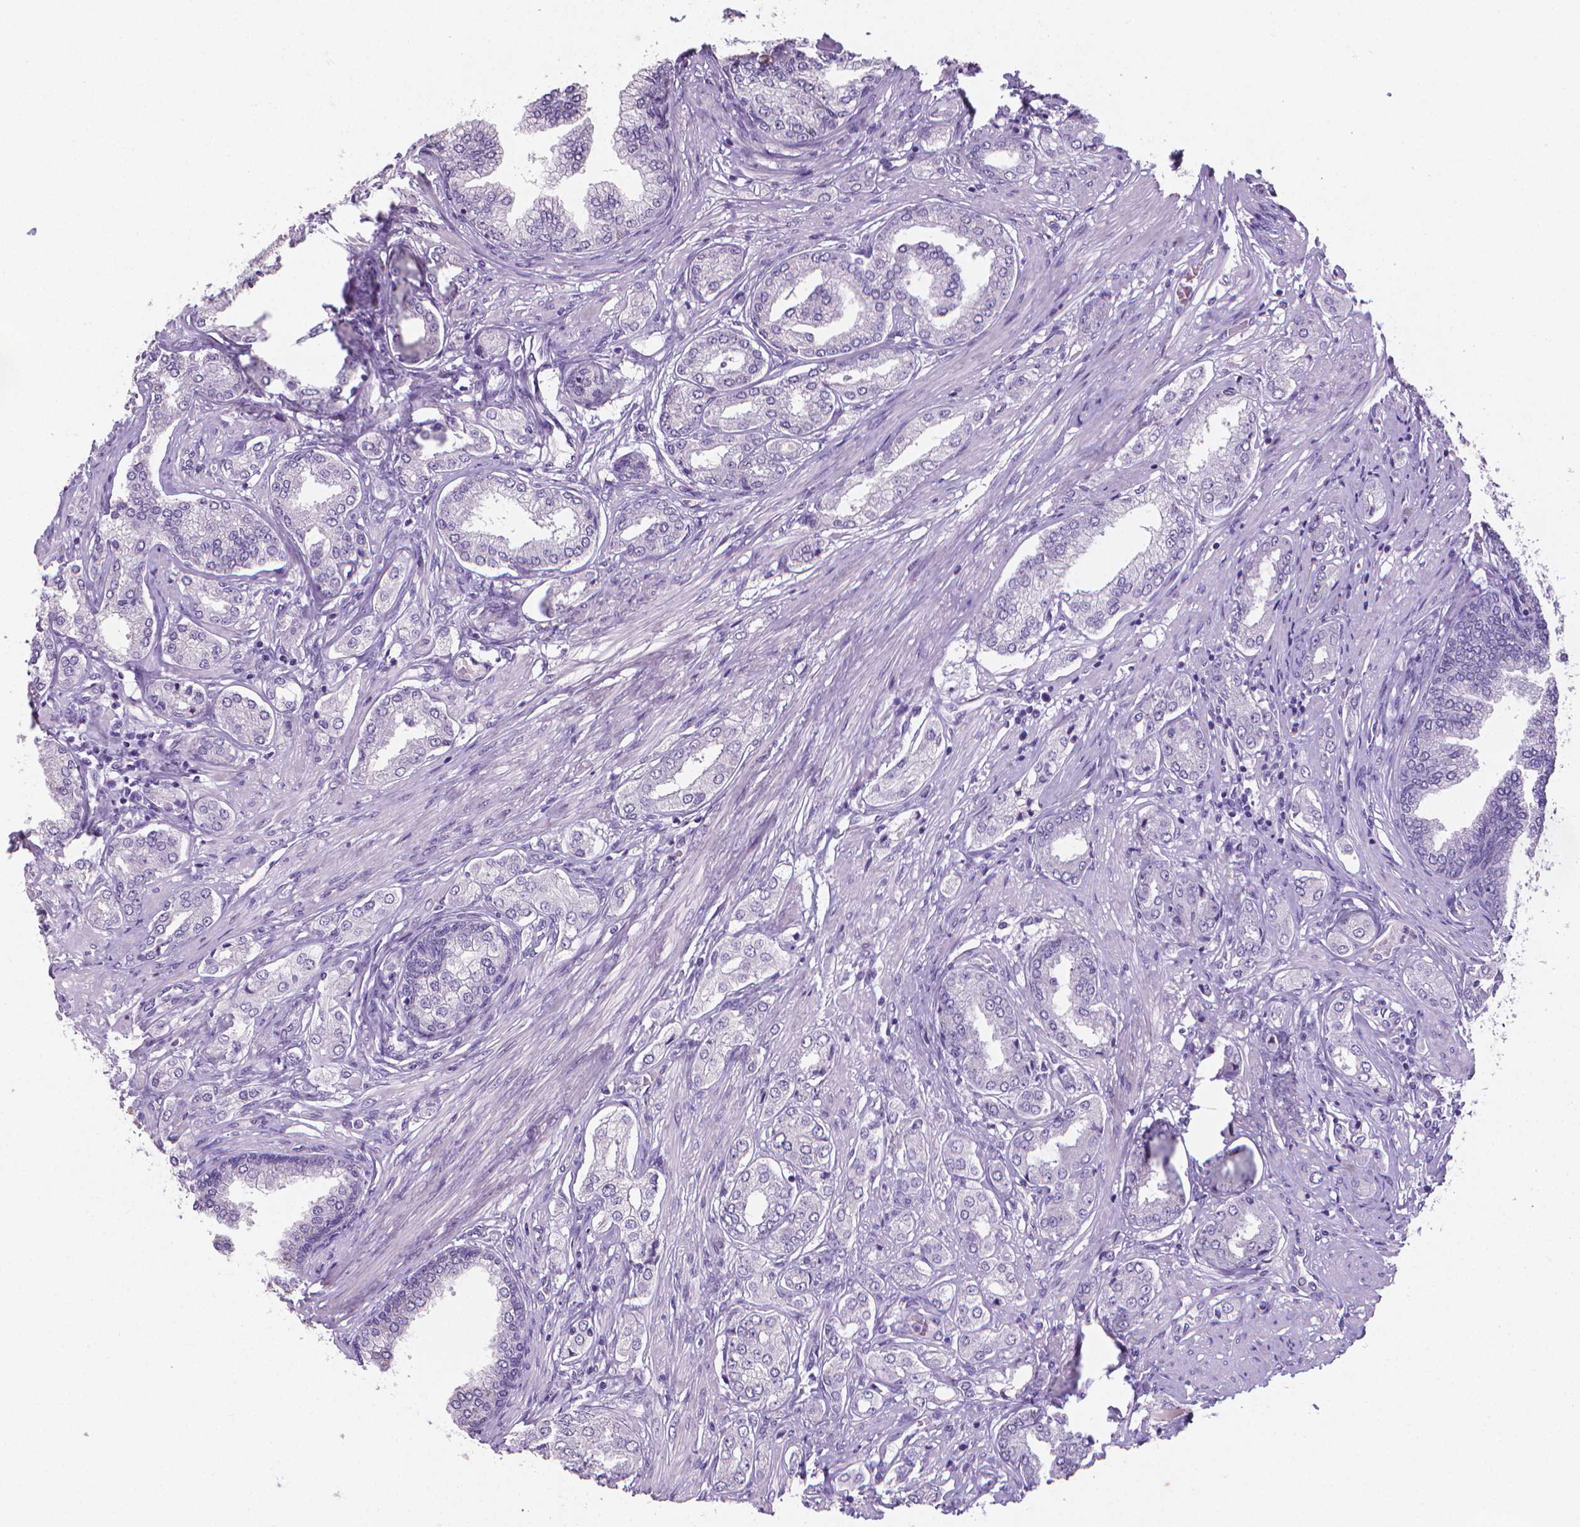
{"staining": {"intensity": "negative", "quantity": "none", "location": "none"}, "tissue": "prostate cancer", "cell_type": "Tumor cells", "image_type": "cancer", "snomed": [{"axis": "morphology", "description": "Adenocarcinoma, NOS"}, {"axis": "topography", "description": "Prostate"}], "caption": "There is no significant staining in tumor cells of prostate cancer. (Stains: DAB immunohistochemistry (IHC) with hematoxylin counter stain, Microscopy: brightfield microscopy at high magnification).", "gene": "XPNPEP2", "patient": {"sex": "male", "age": 63}}